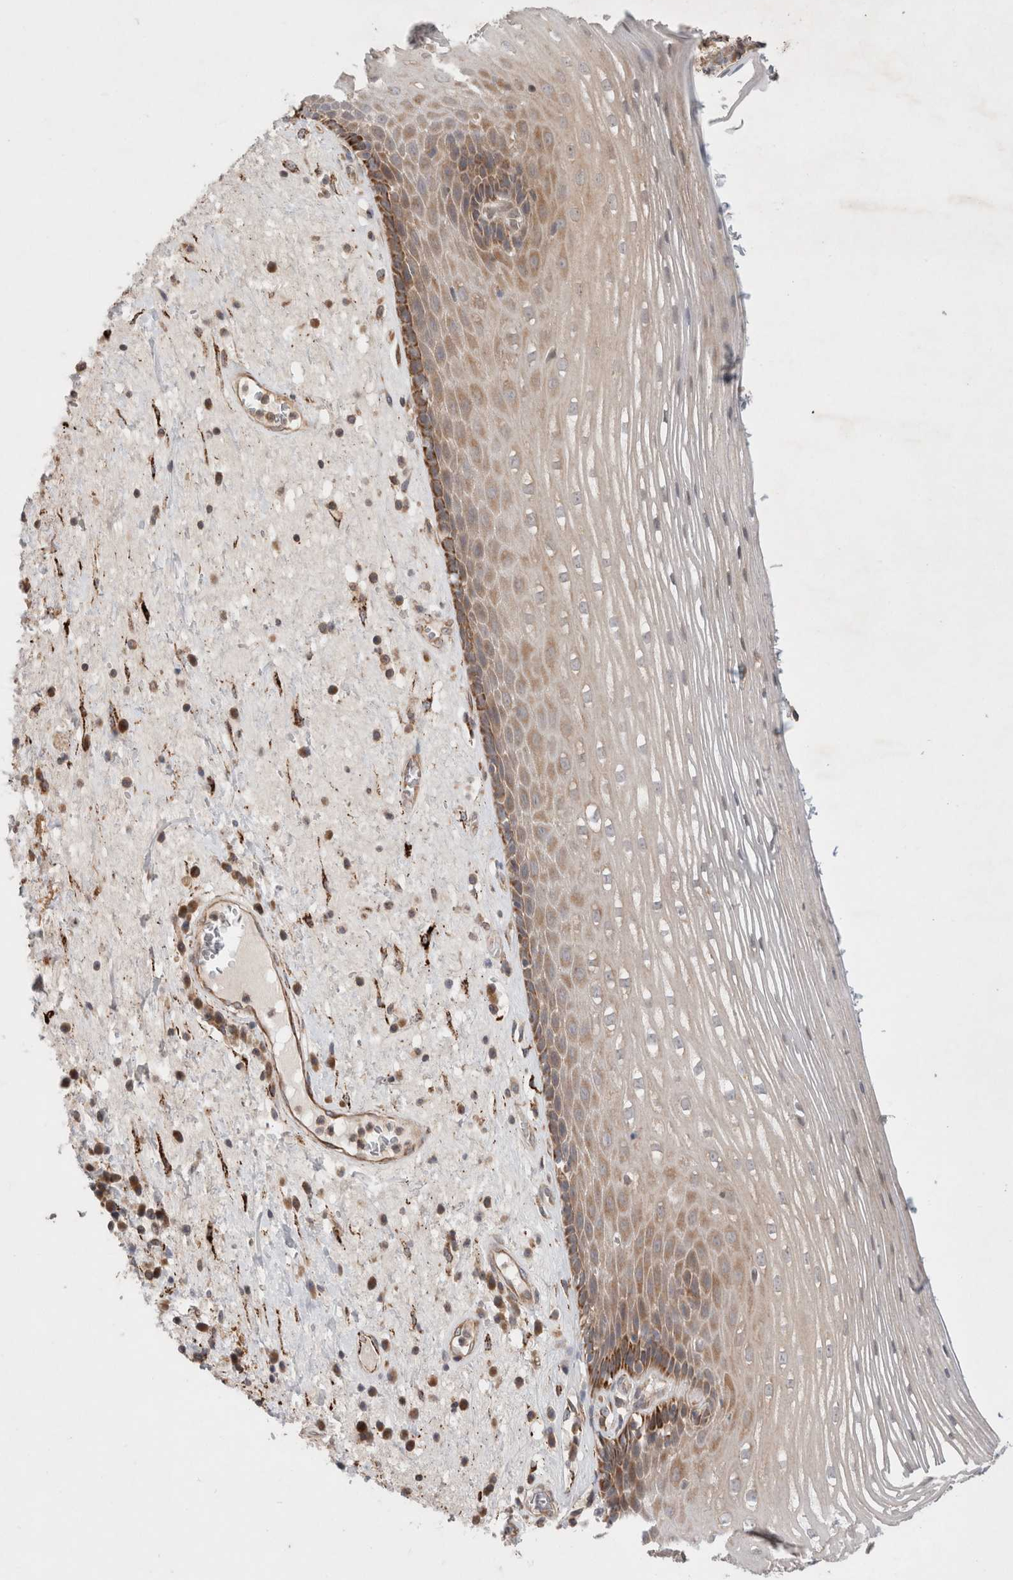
{"staining": {"intensity": "moderate", "quantity": ">75%", "location": "cytoplasmic/membranous"}, "tissue": "esophagus", "cell_type": "Squamous epithelial cells", "image_type": "normal", "snomed": [{"axis": "morphology", "description": "Normal tissue, NOS"}, {"axis": "morphology", "description": "Adenocarcinoma, NOS"}, {"axis": "topography", "description": "Esophagus"}], "caption": "Moderate cytoplasmic/membranous positivity is seen in approximately >75% of squamous epithelial cells in normal esophagus.", "gene": "HROB", "patient": {"sex": "male", "age": 62}}